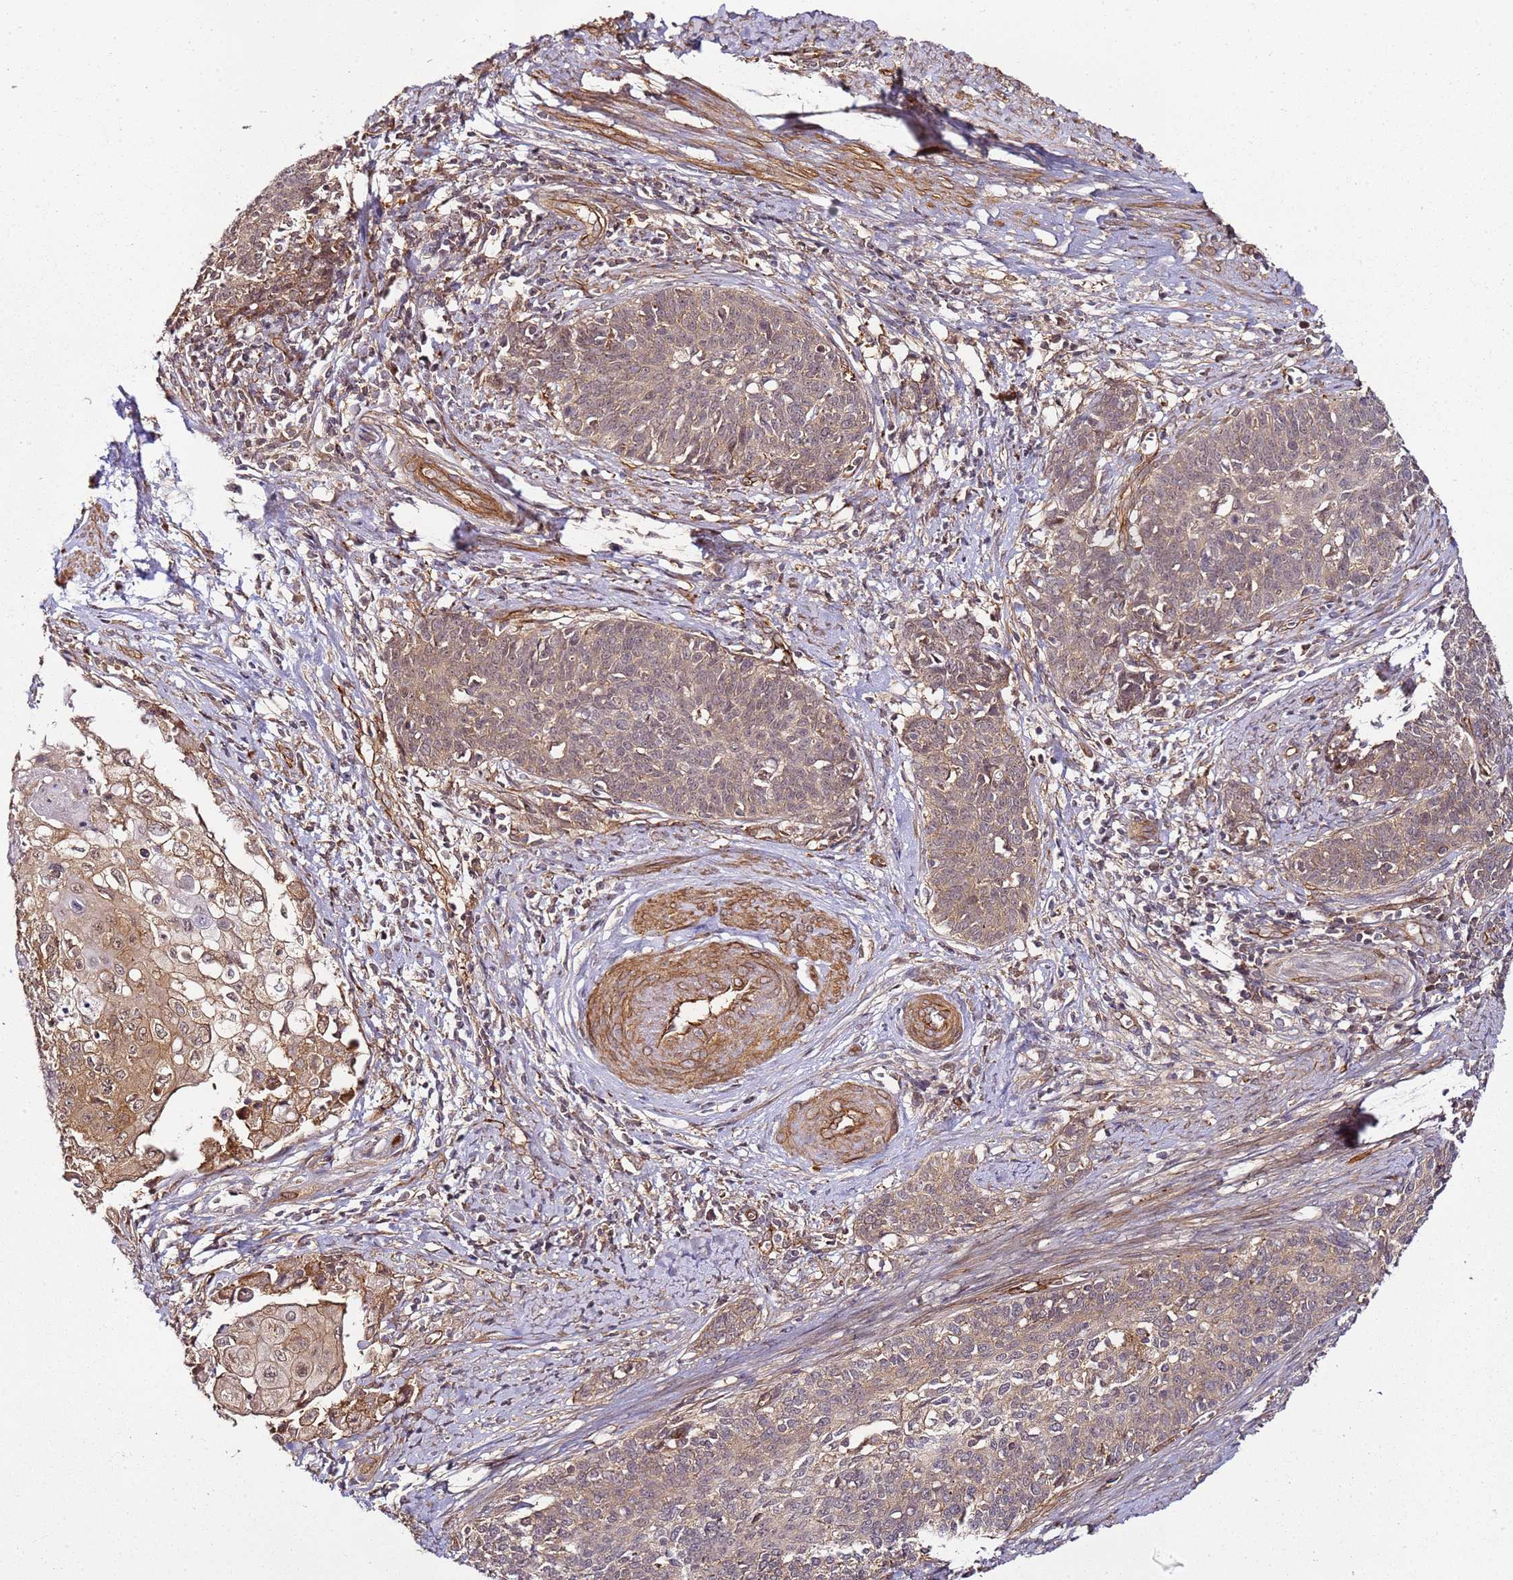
{"staining": {"intensity": "weak", "quantity": ">75%", "location": "cytoplasmic/membranous"}, "tissue": "cervical cancer", "cell_type": "Tumor cells", "image_type": "cancer", "snomed": [{"axis": "morphology", "description": "Squamous cell carcinoma, NOS"}, {"axis": "topography", "description": "Cervix"}], "caption": "Protein analysis of cervical squamous cell carcinoma tissue displays weak cytoplasmic/membranous expression in about >75% of tumor cells.", "gene": "CCNYL1", "patient": {"sex": "female", "age": 39}}